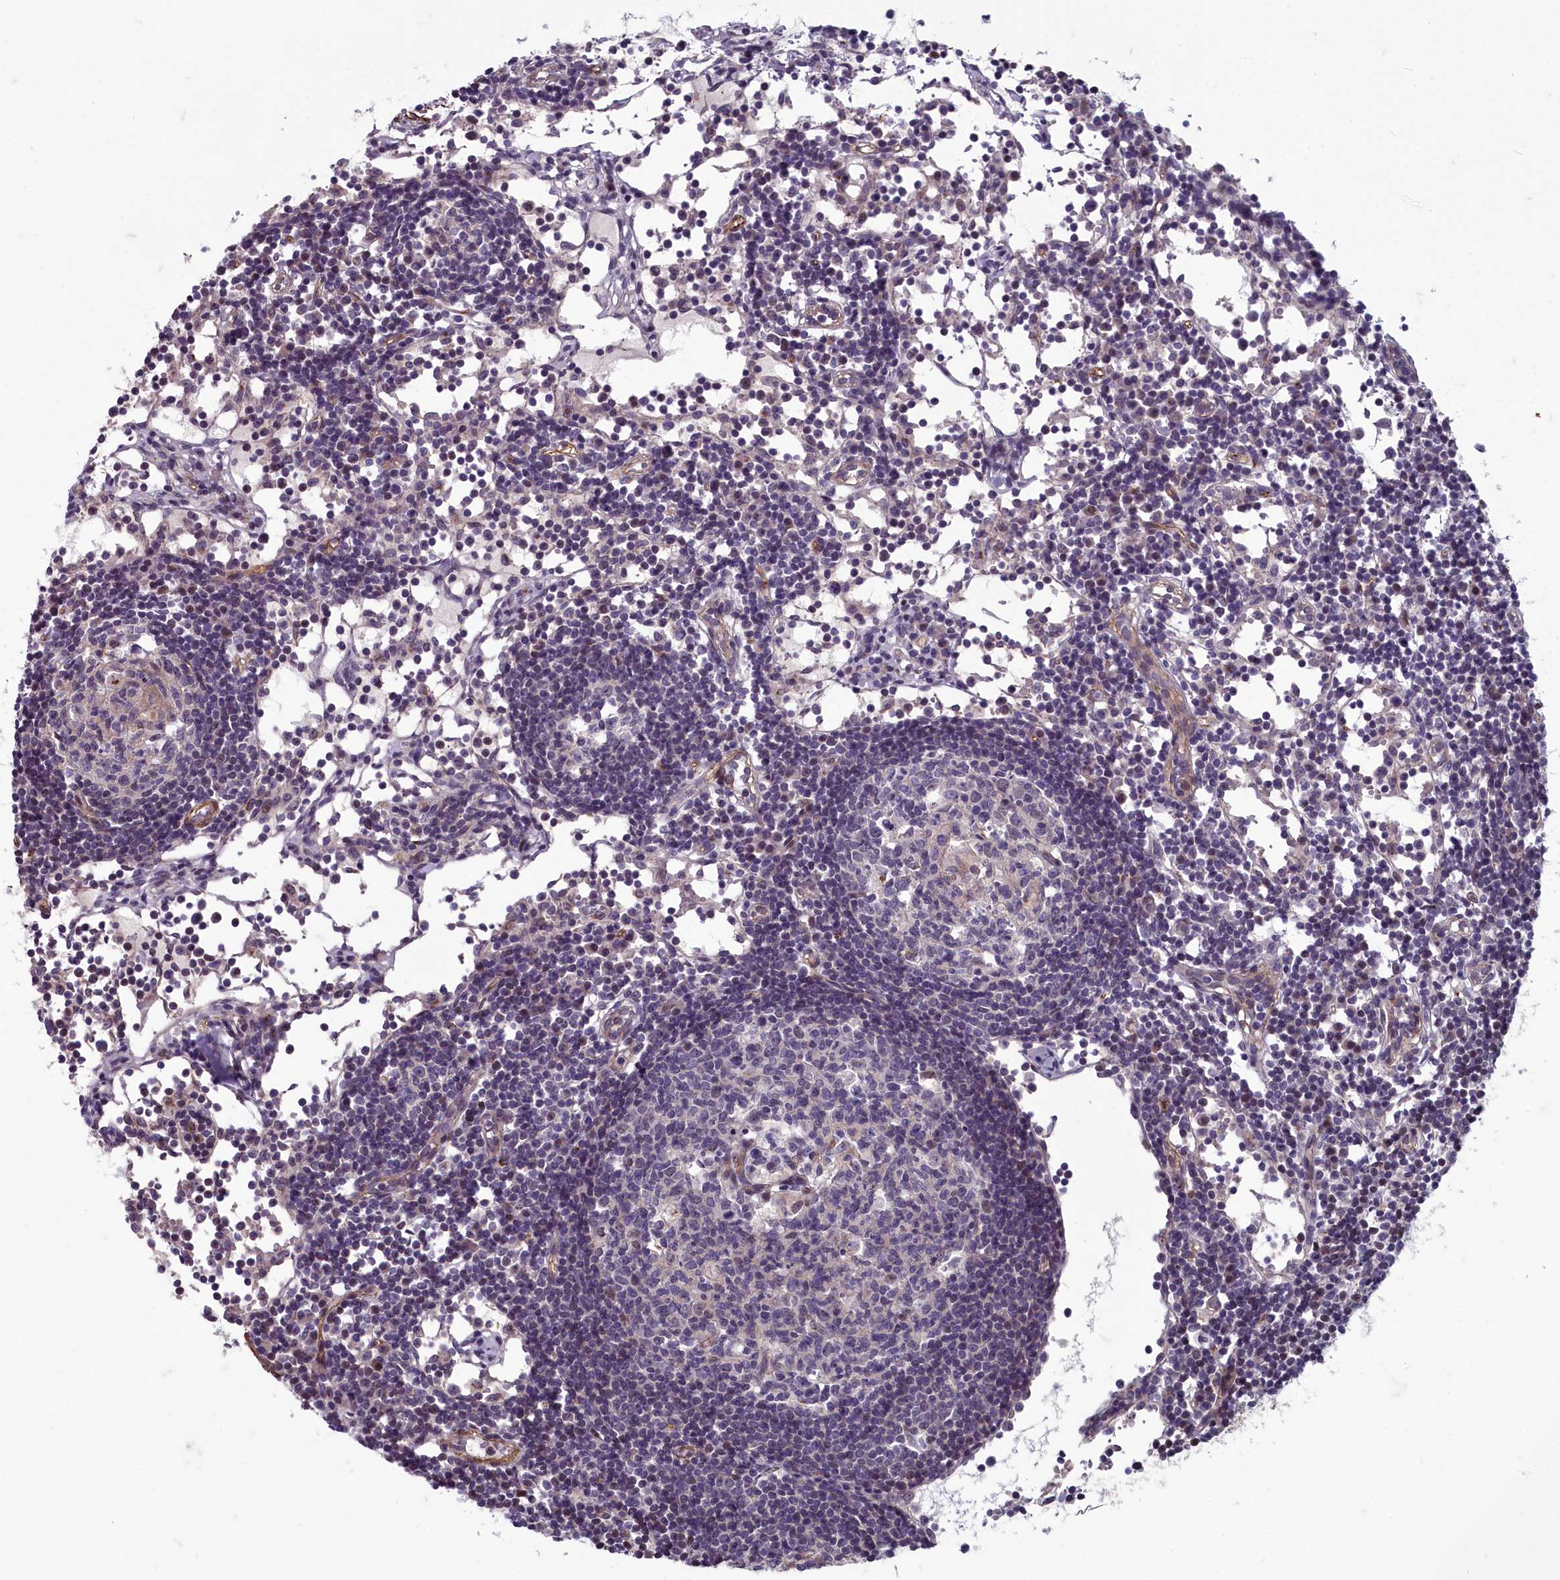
{"staining": {"intensity": "negative", "quantity": "none", "location": "none"}, "tissue": "lymph node", "cell_type": "Germinal center cells", "image_type": "normal", "snomed": [{"axis": "morphology", "description": "Normal tissue, NOS"}, {"axis": "topography", "description": "Lymph node"}], "caption": "IHC of unremarkable lymph node exhibits no expression in germinal center cells. Brightfield microscopy of IHC stained with DAB (3,3'-diaminobenzidine) (brown) and hematoxylin (blue), captured at high magnification.", "gene": "ZNF626", "patient": {"sex": "female", "age": 55}}